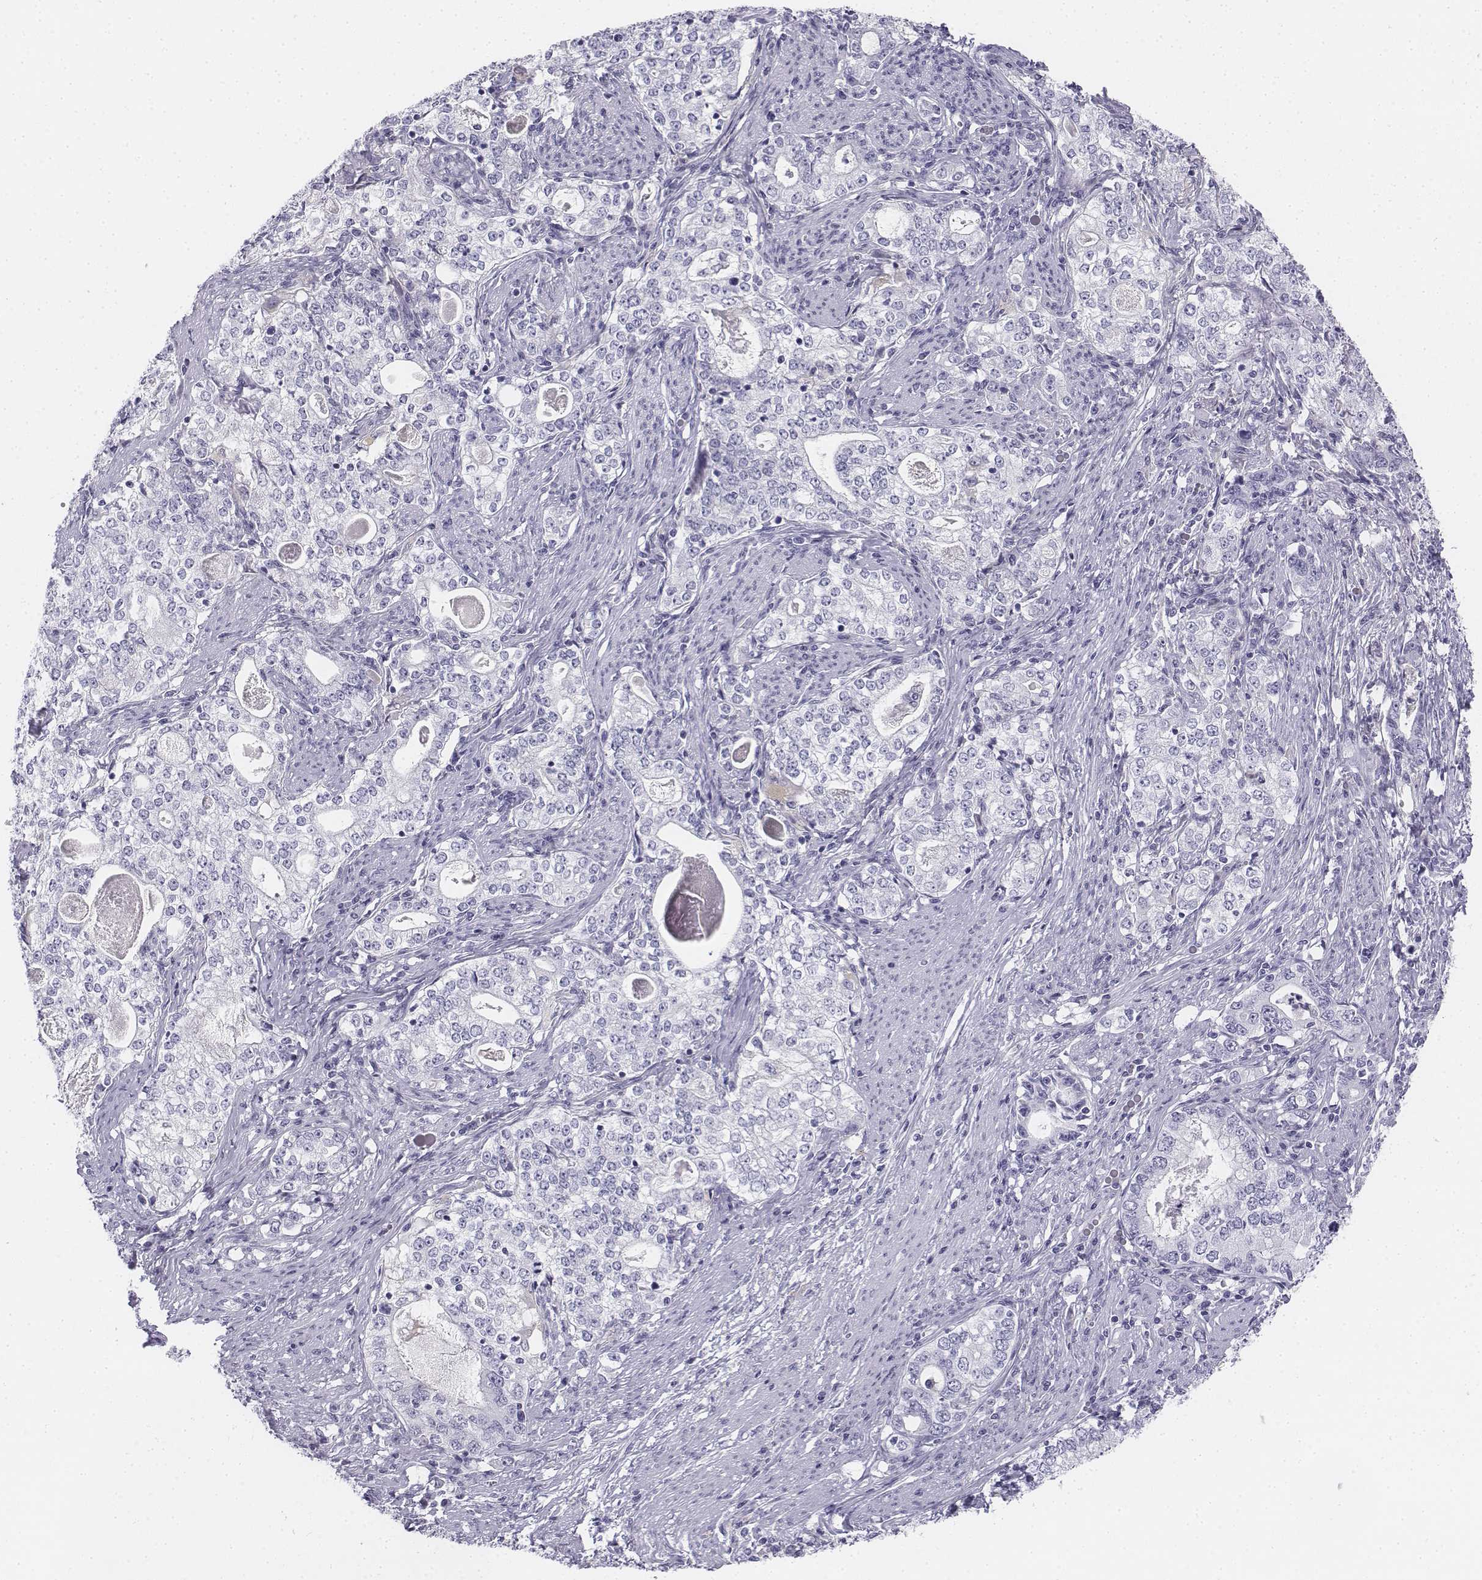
{"staining": {"intensity": "negative", "quantity": "none", "location": "none"}, "tissue": "stomach cancer", "cell_type": "Tumor cells", "image_type": "cancer", "snomed": [{"axis": "morphology", "description": "Adenocarcinoma, NOS"}, {"axis": "topography", "description": "Stomach, lower"}], "caption": "A photomicrograph of adenocarcinoma (stomach) stained for a protein exhibits no brown staining in tumor cells.", "gene": "TH", "patient": {"sex": "female", "age": 72}}